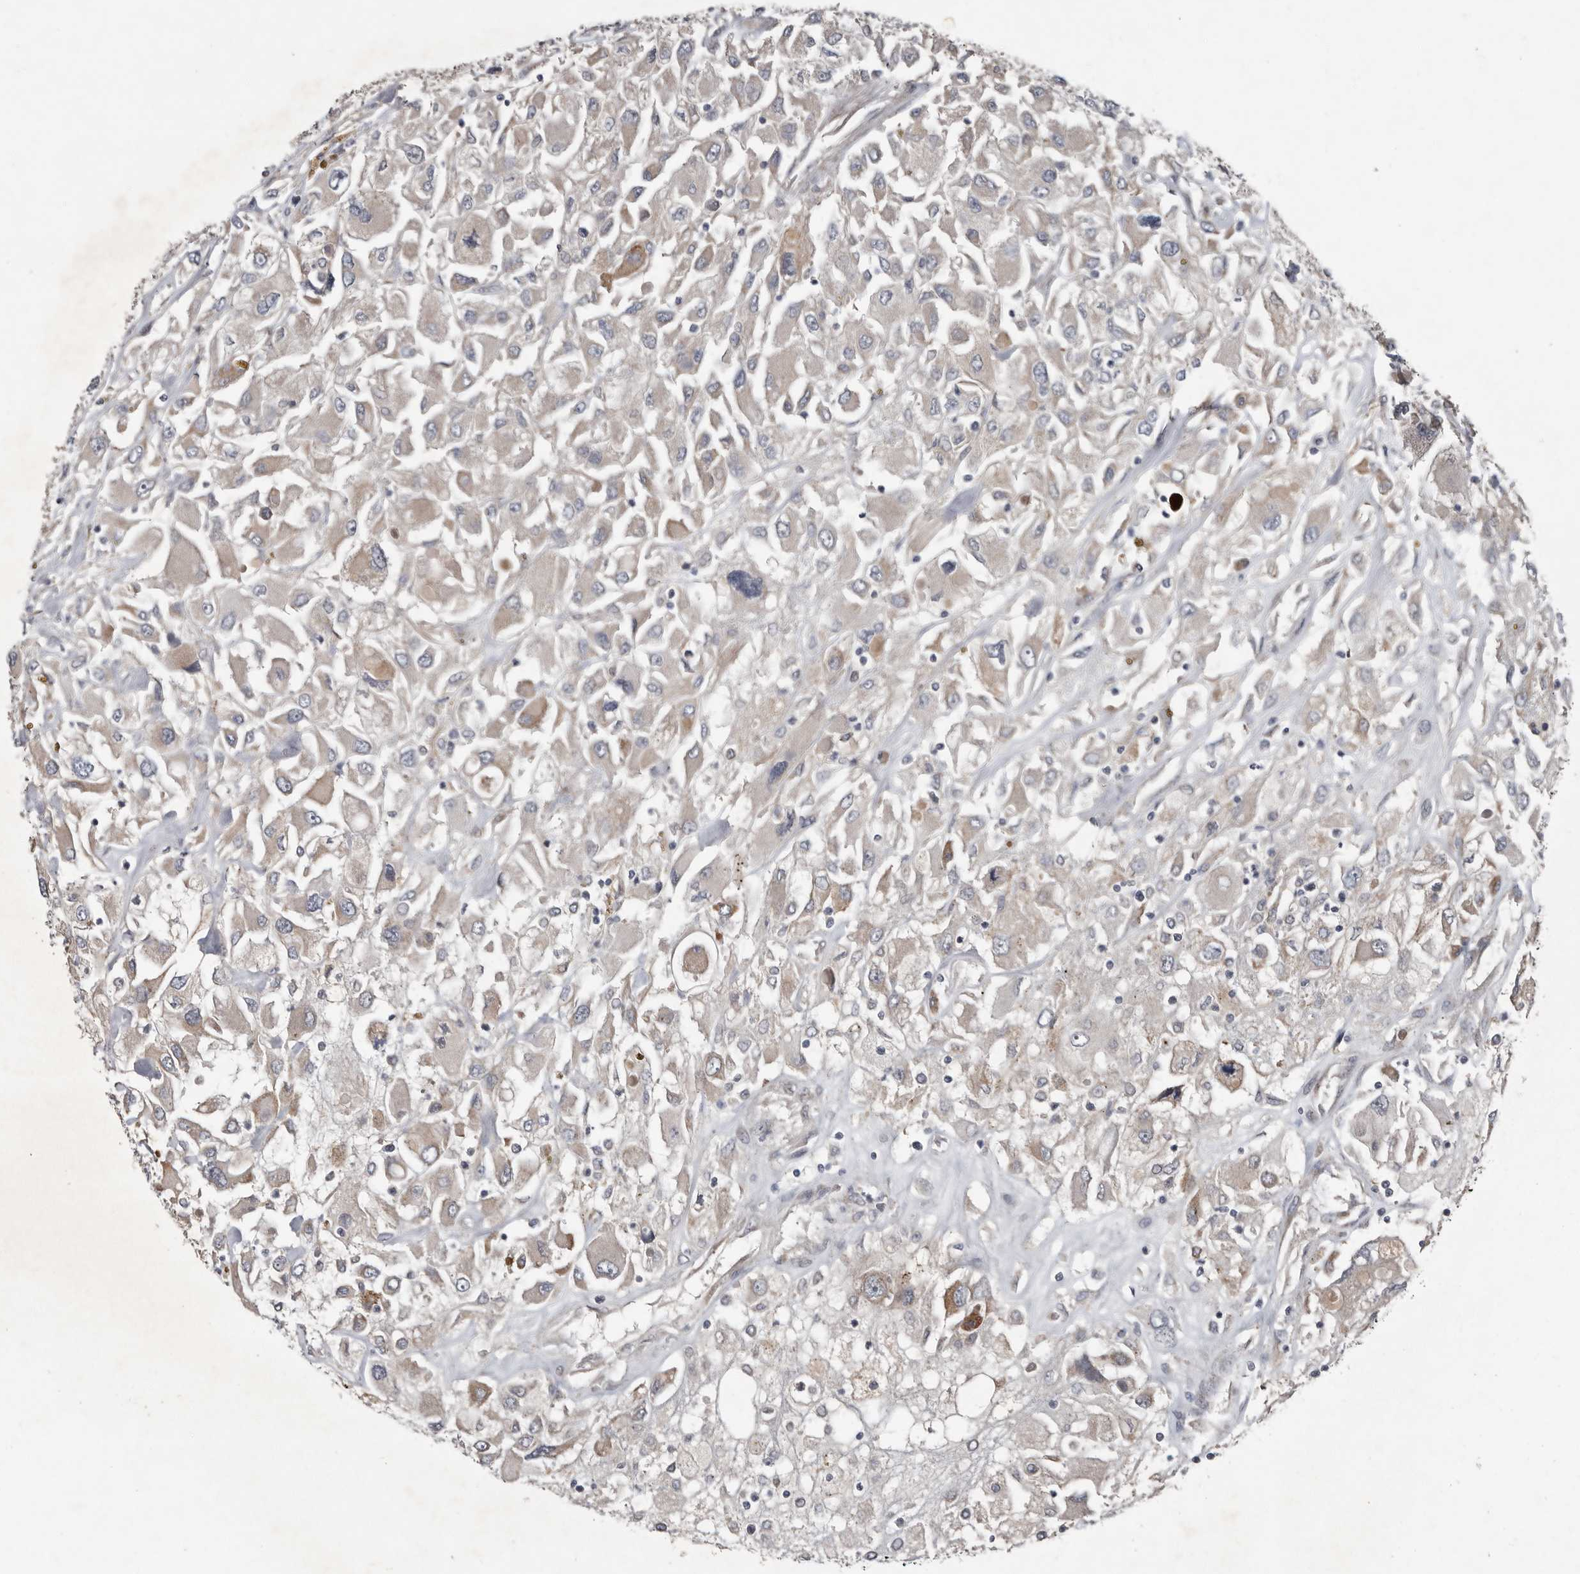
{"staining": {"intensity": "weak", "quantity": "<25%", "location": "cytoplasmic/membranous"}, "tissue": "renal cancer", "cell_type": "Tumor cells", "image_type": "cancer", "snomed": [{"axis": "morphology", "description": "Adenocarcinoma, NOS"}, {"axis": "topography", "description": "Kidney"}], "caption": "Renal cancer was stained to show a protein in brown. There is no significant positivity in tumor cells.", "gene": "CHML", "patient": {"sex": "female", "age": 52}}